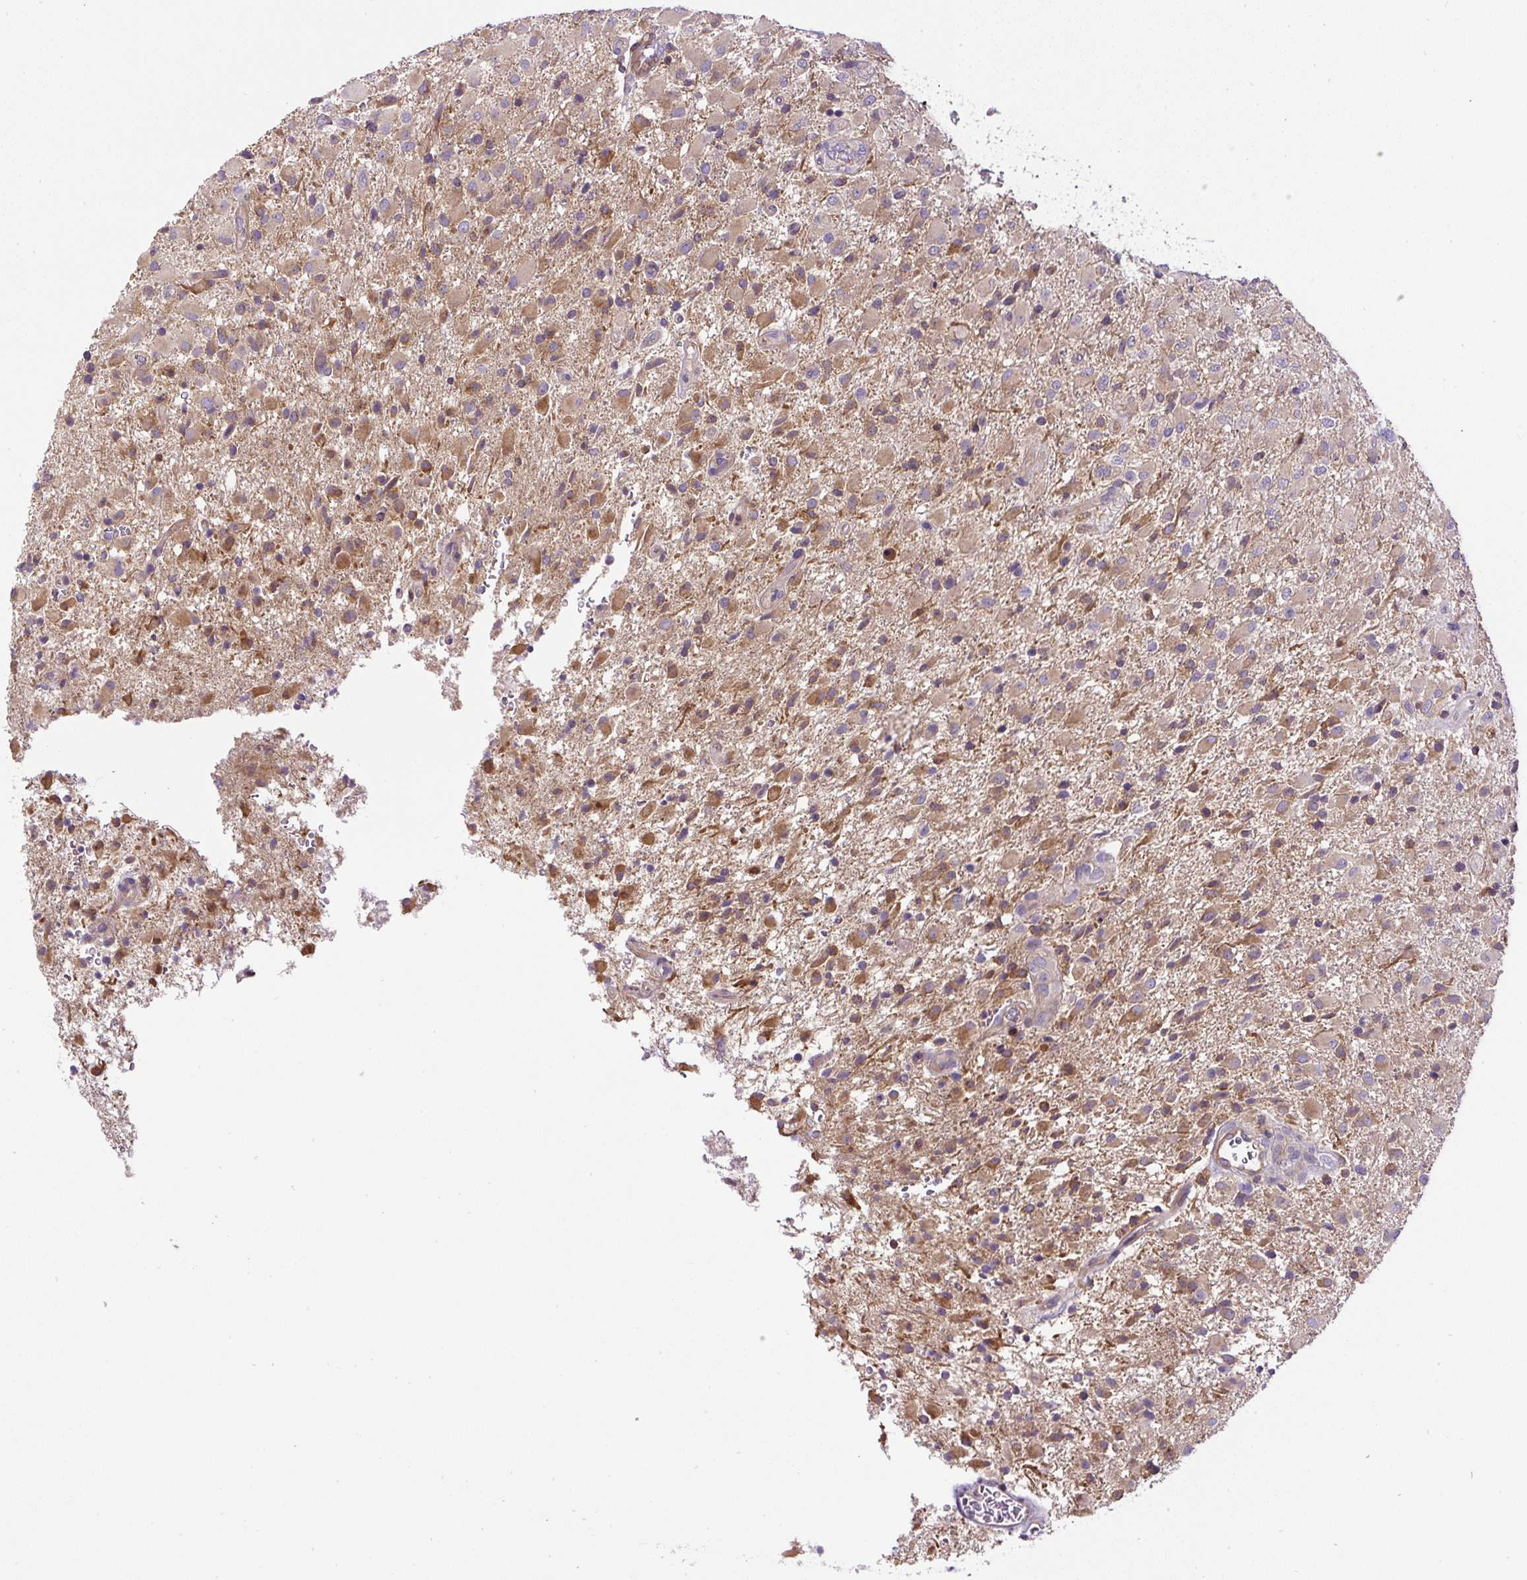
{"staining": {"intensity": "negative", "quantity": "none", "location": "none"}, "tissue": "glioma", "cell_type": "Tumor cells", "image_type": "cancer", "snomed": [{"axis": "morphology", "description": "Glioma, malignant, Low grade"}, {"axis": "topography", "description": "Brain"}], "caption": "There is no significant positivity in tumor cells of glioma.", "gene": "CCDC28A", "patient": {"sex": "male", "age": 65}}